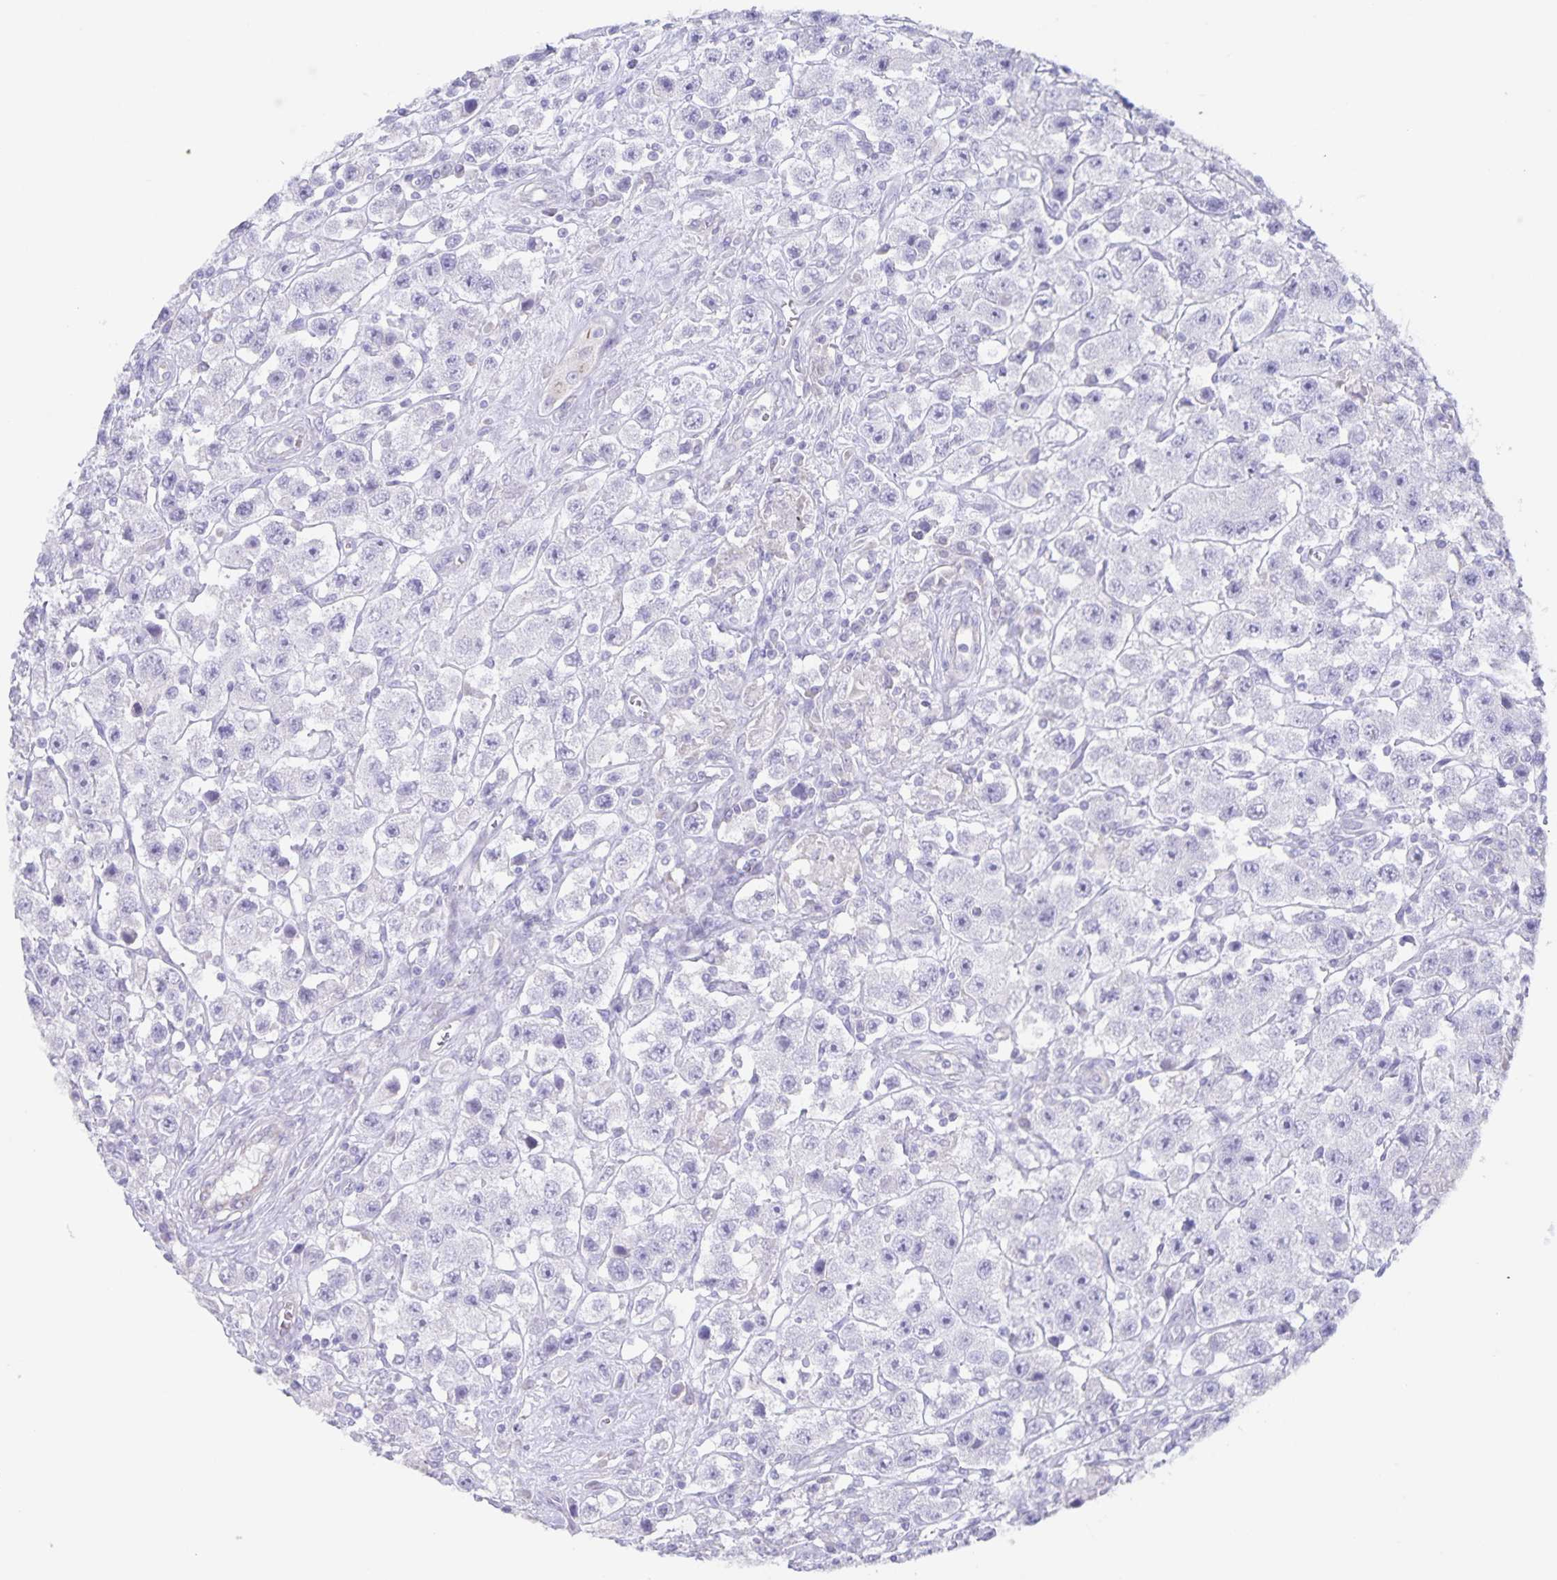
{"staining": {"intensity": "negative", "quantity": "none", "location": "none"}, "tissue": "testis cancer", "cell_type": "Tumor cells", "image_type": "cancer", "snomed": [{"axis": "morphology", "description": "Seminoma, NOS"}, {"axis": "topography", "description": "Testis"}], "caption": "Immunohistochemistry photomicrograph of neoplastic tissue: testis seminoma stained with DAB (3,3'-diaminobenzidine) exhibits no significant protein staining in tumor cells.", "gene": "AQP4", "patient": {"sex": "male", "age": 45}}